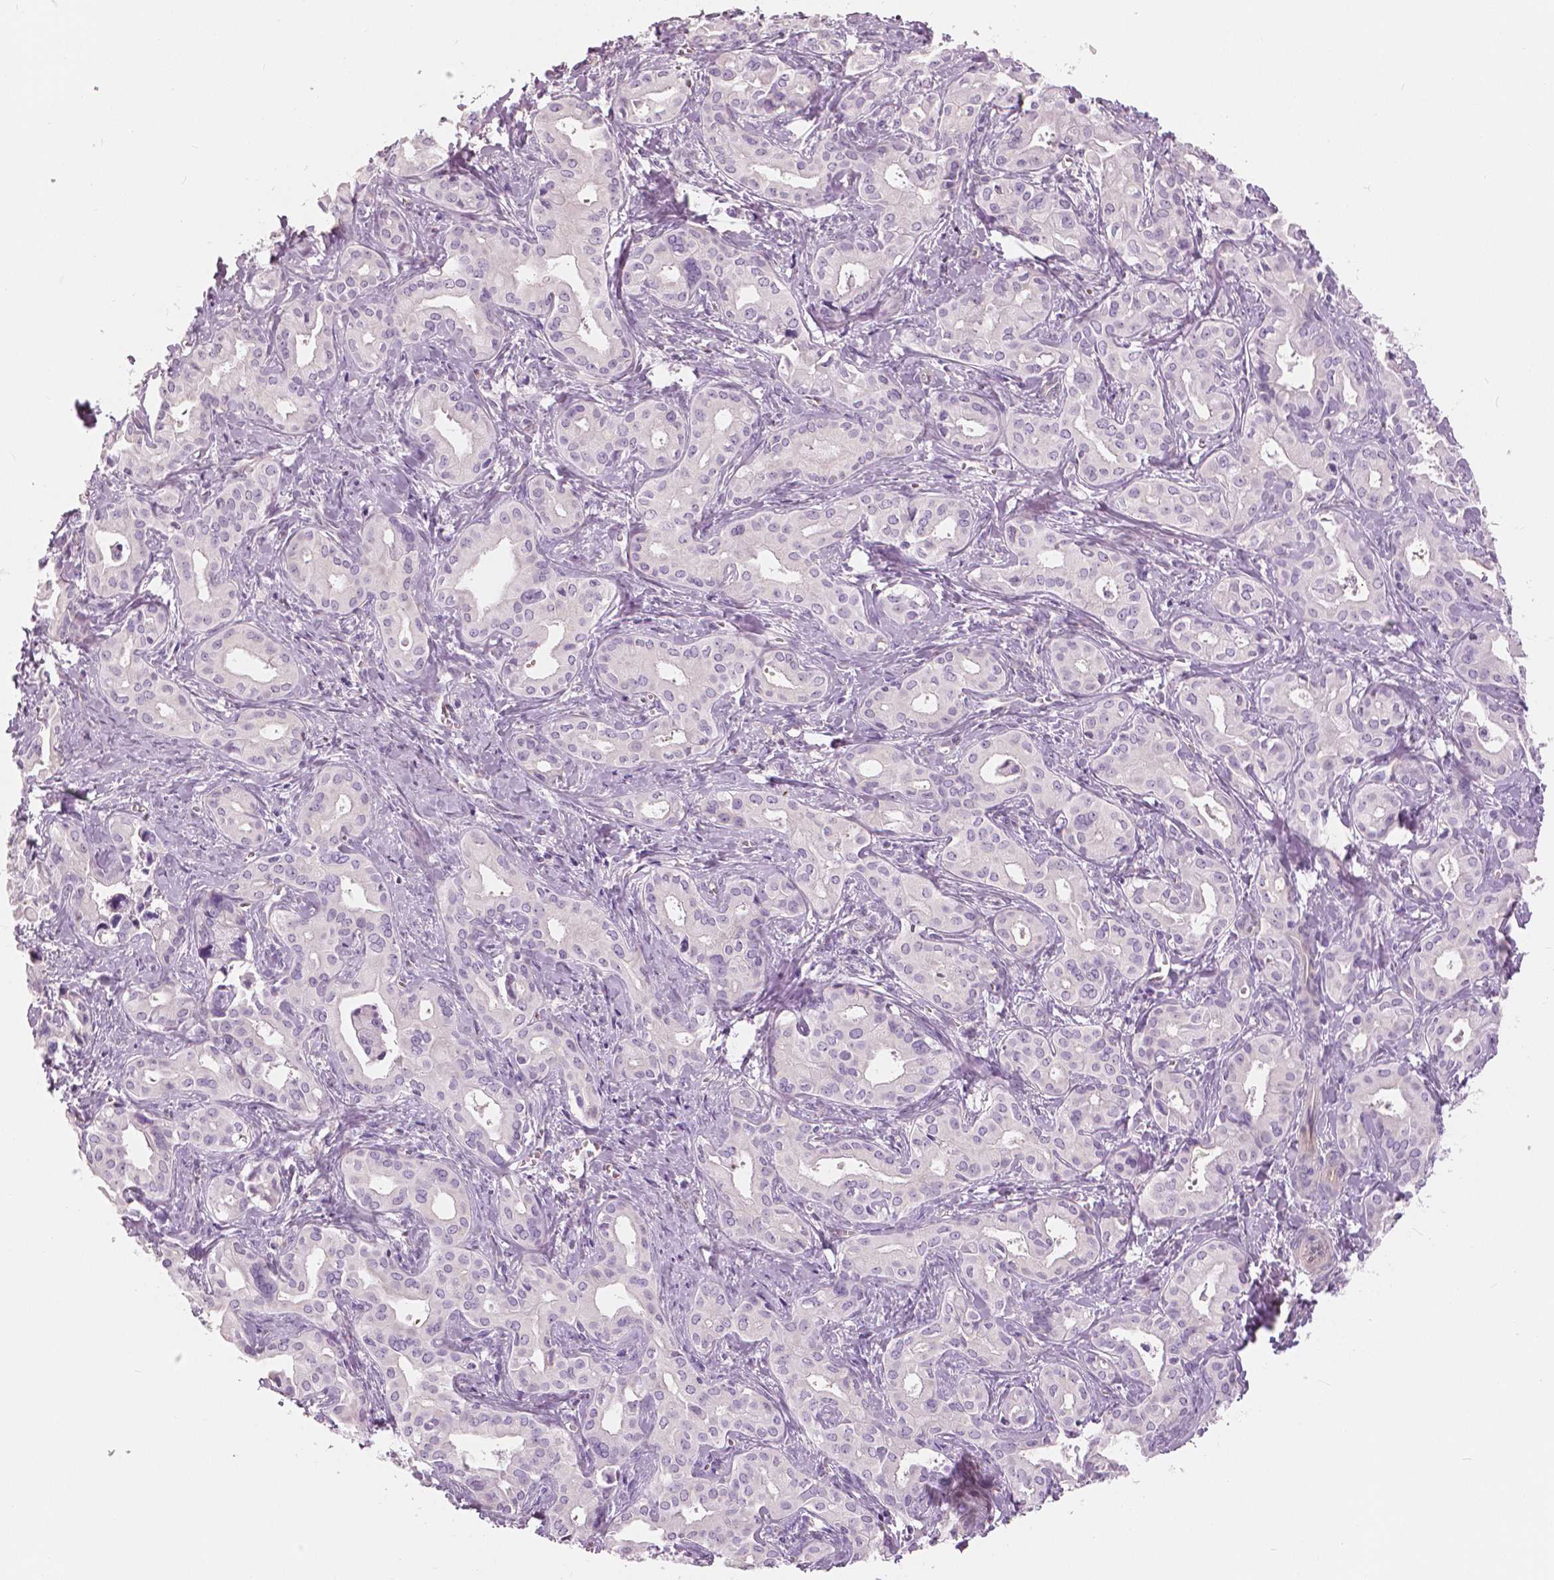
{"staining": {"intensity": "negative", "quantity": "none", "location": "none"}, "tissue": "liver cancer", "cell_type": "Tumor cells", "image_type": "cancer", "snomed": [{"axis": "morphology", "description": "Cholangiocarcinoma"}, {"axis": "topography", "description": "Liver"}], "caption": "The image shows no significant staining in tumor cells of cholangiocarcinoma (liver).", "gene": "SLC24A1", "patient": {"sex": "female", "age": 65}}